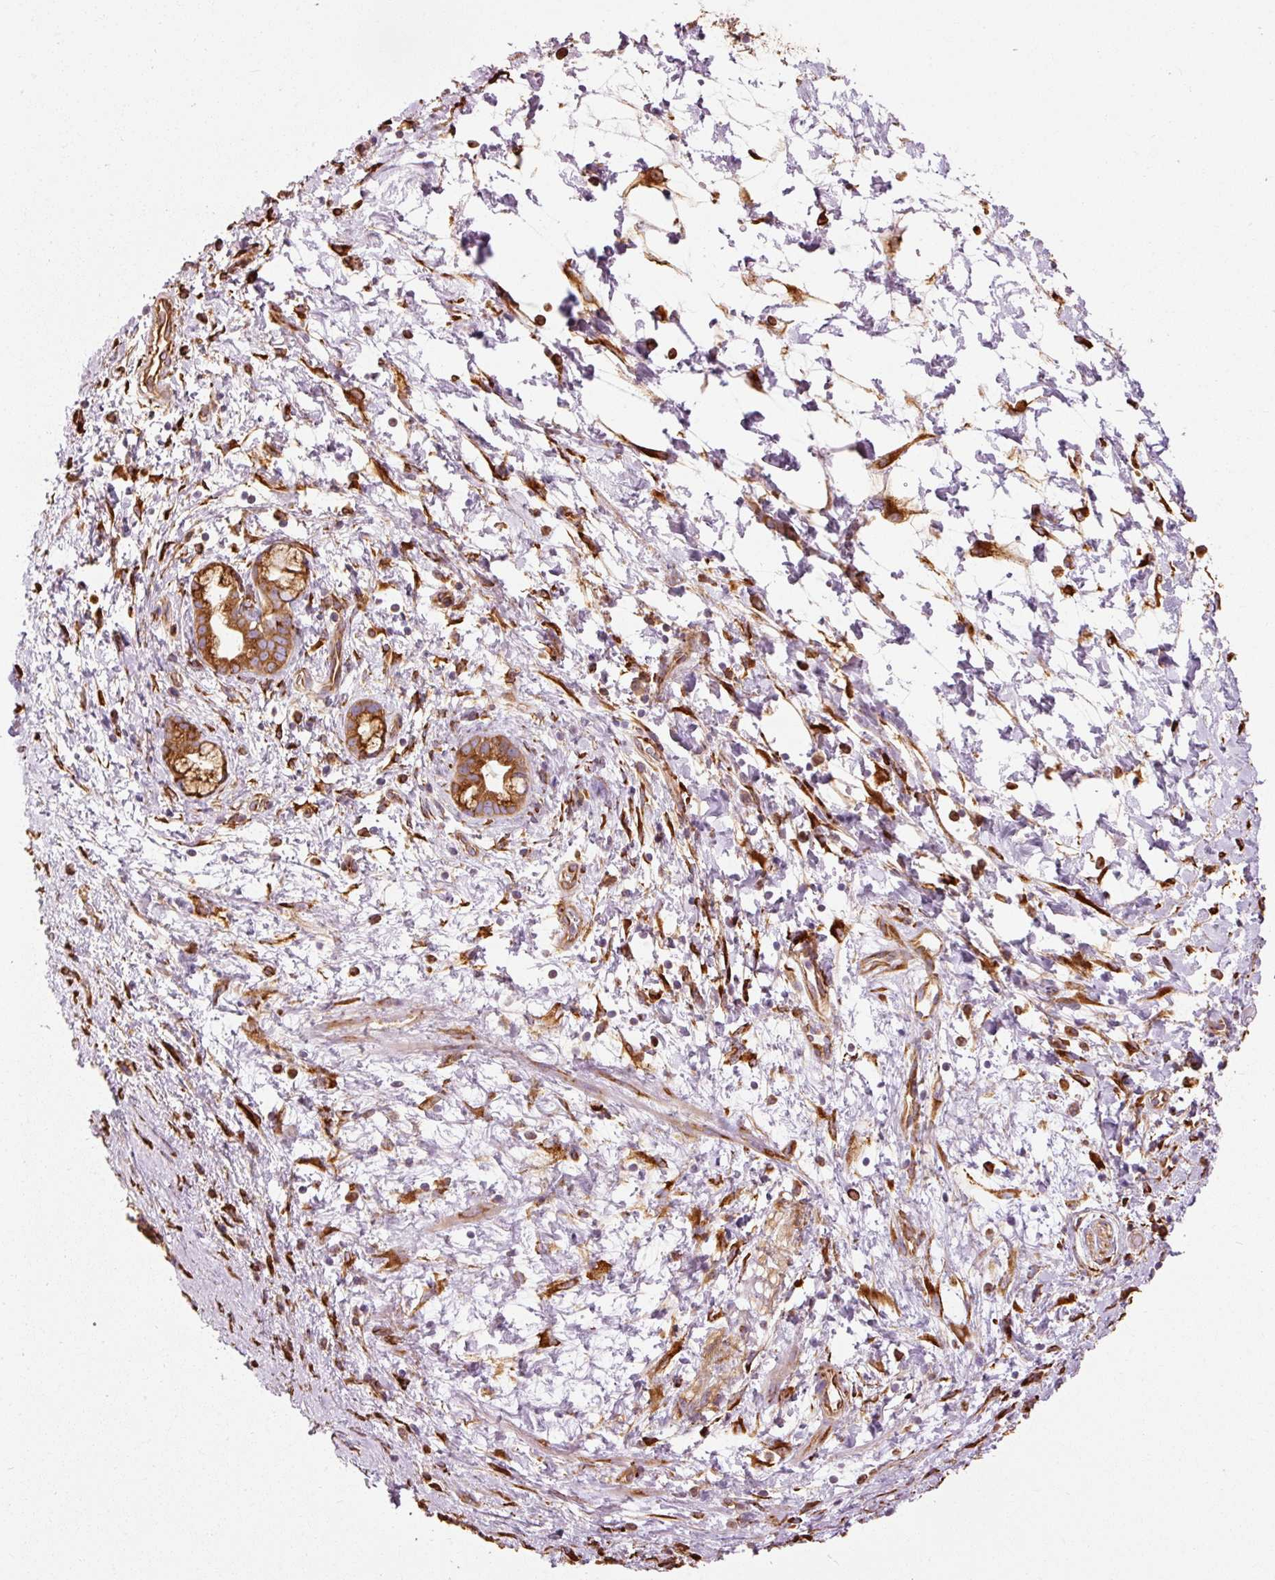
{"staining": {"intensity": "strong", "quantity": ">75%", "location": "cytoplasmic/membranous"}, "tissue": "pancreatic cancer", "cell_type": "Tumor cells", "image_type": "cancer", "snomed": [{"axis": "morphology", "description": "Adenocarcinoma, NOS"}, {"axis": "topography", "description": "Pancreas"}], "caption": "Protein analysis of pancreatic cancer (adenocarcinoma) tissue shows strong cytoplasmic/membranous staining in about >75% of tumor cells.", "gene": "KLC1", "patient": {"sex": "male", "age": 68}}